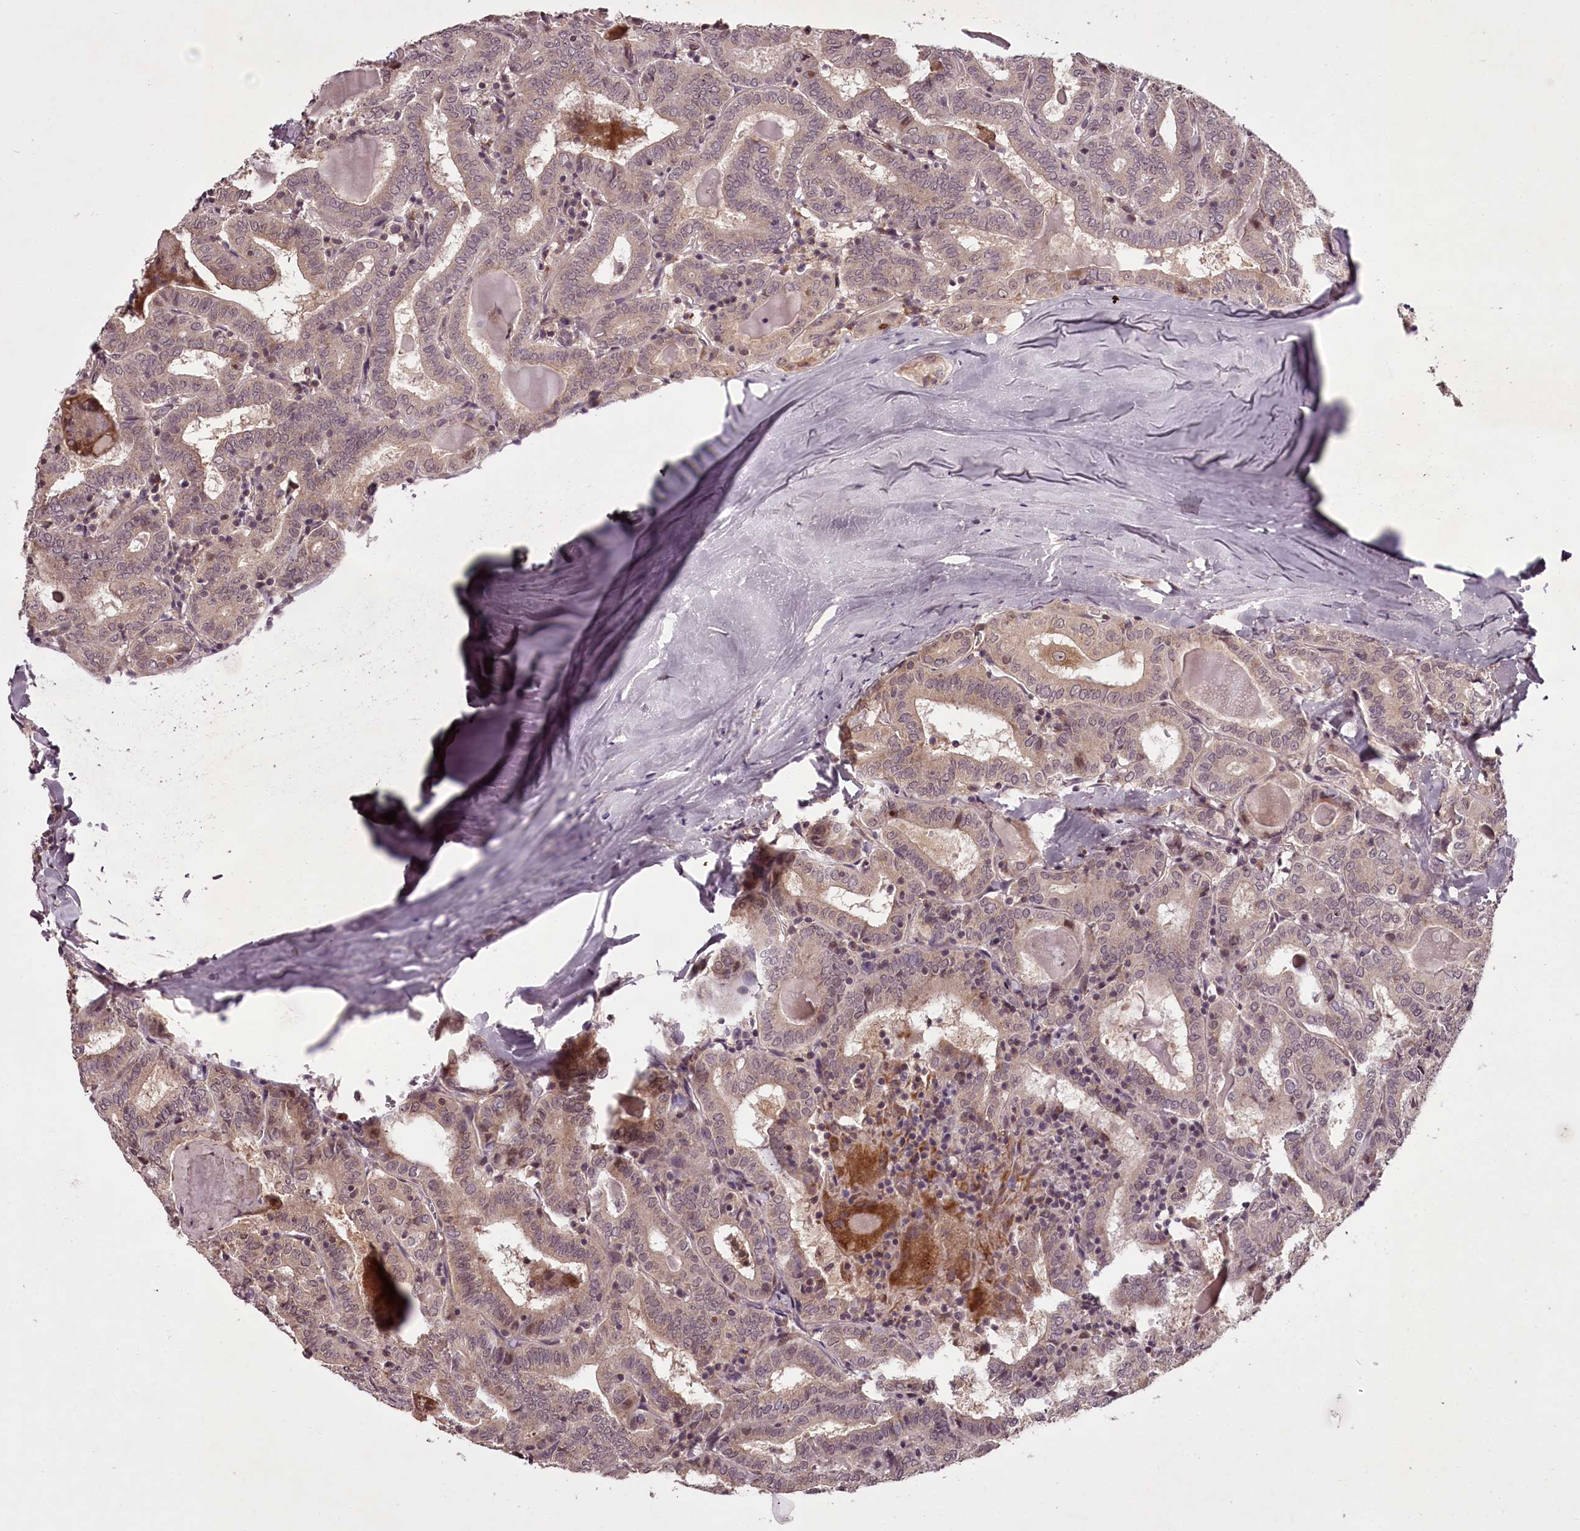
{"staining": {"intensity": "moderate", "quantity": "<25%", "location": "cytoplasmic/membranous"}, "tissue": "thyroid cancer", "cell_type": "Tumor cells", "image_type": "cancer", "snomed": [{"axis": "morphology", "description": "Papillary adenocarcinoma, NOS"}, {"axis": "topography", "description": "Thyroid gland"}], "caption": "The histopathology image demonstrates staining of papillary adenocarcinoma (thyroid), revealing moderate cytoplasmic/membranous protein positivity (brown color) within tumor cells. The protein of interest is stained brown, and the nuclei are stained in blue (DAB IHC with brightfield microscopy, high magnification).", "gene": "CCDC92", "patient": {"sex": "female", "age": 72}}